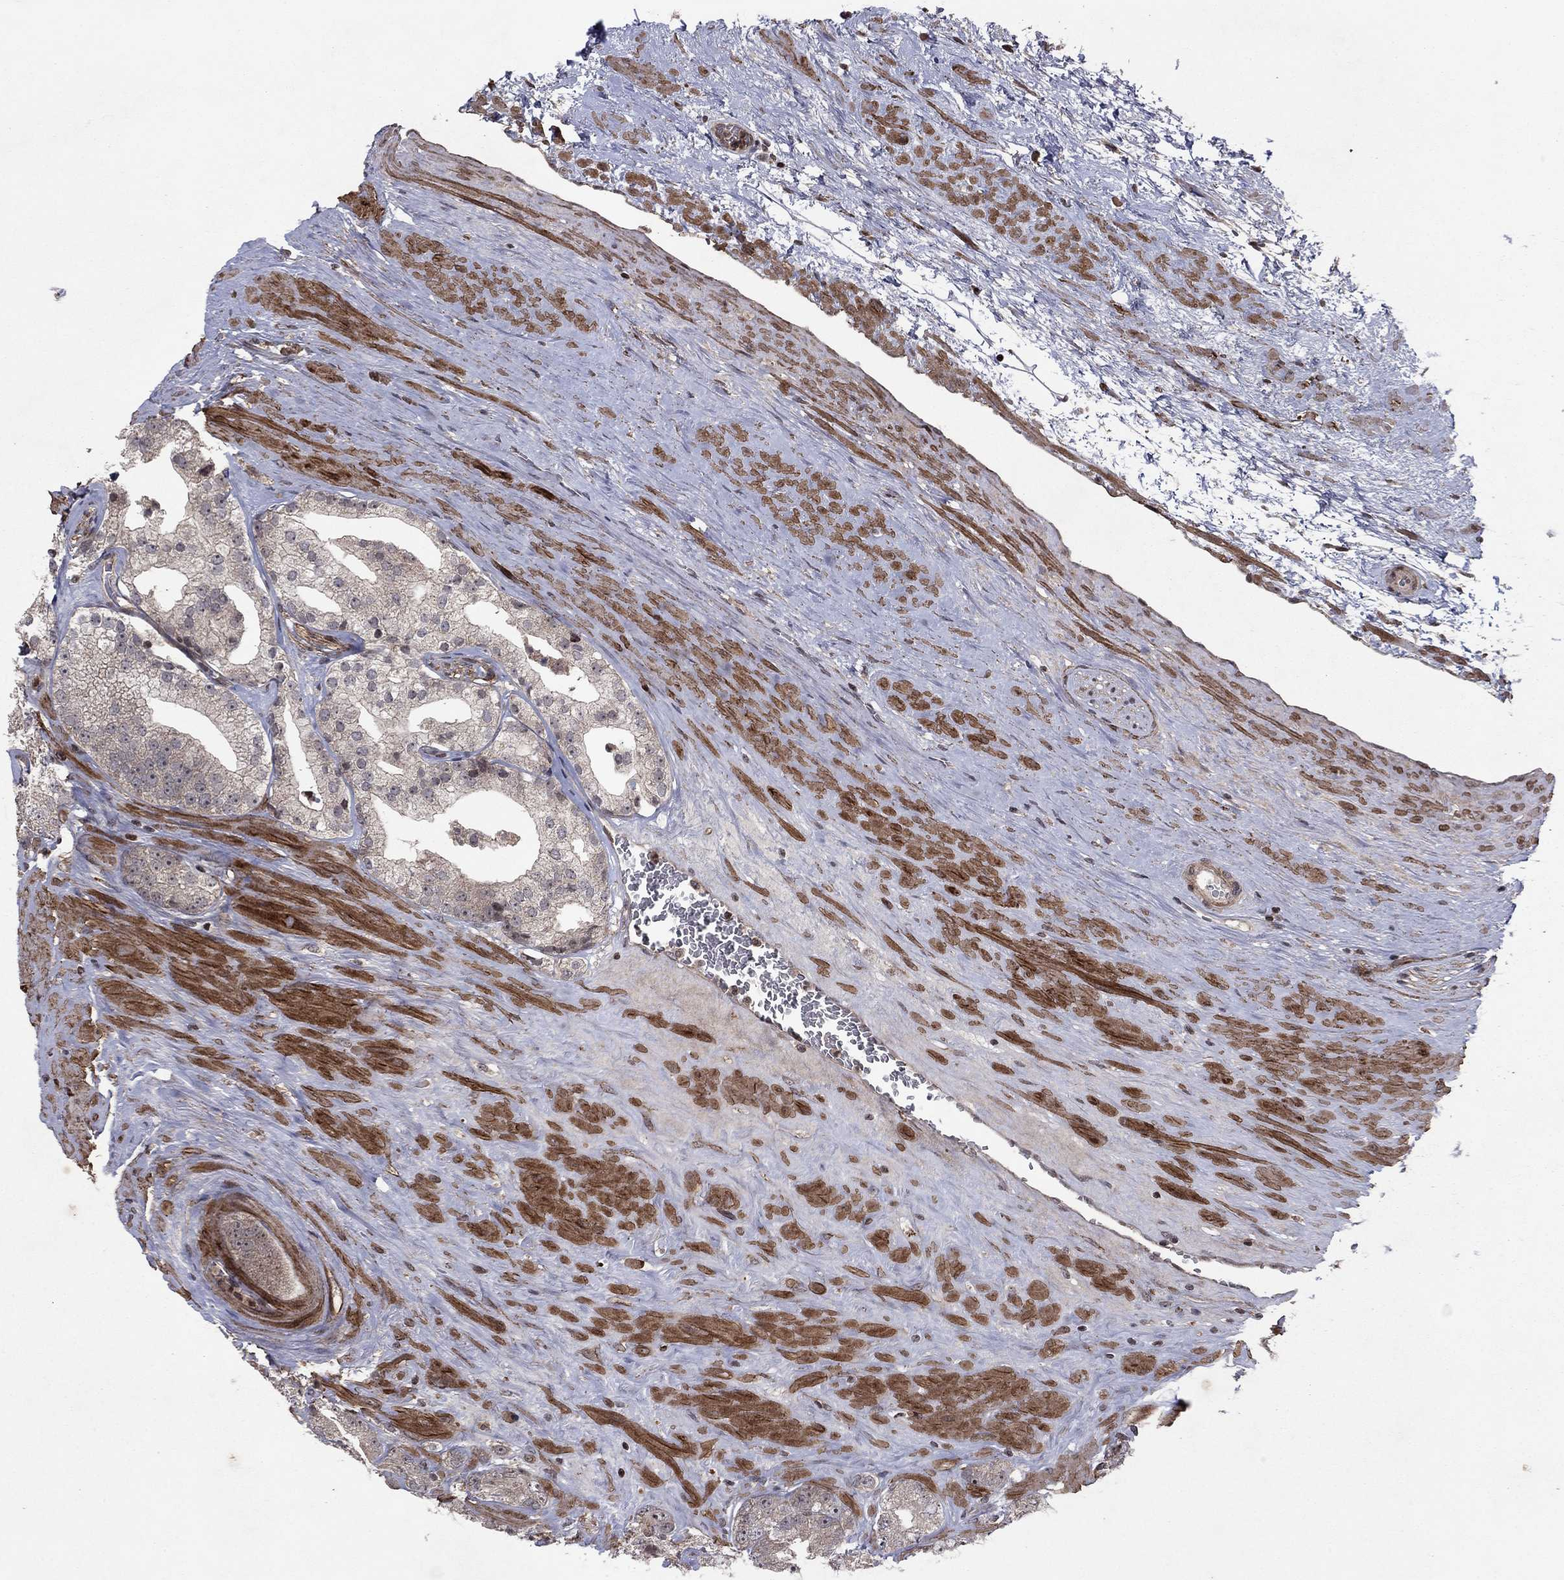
{"staining": {"intensity": "negative", "quantity": "none", "location": "none"}, "tissue": "prostate cancer", "cell_type": "Tumor cells", "image_type": "cancer", "snomed": [{"axis": "morphology", "description": "Adenocarcinoma, NOS"}, {"axis": "topography", "description": "Prostate and seminal vesicle, NOS"}], "caption": "Immunohistochemistry of human prostate adenocarcinoma shows no staining in tumor cells. Brightfield microscopy of immunohistochemistry stained with DAB (3,3'-diaminobenzidine) (brown) and hematoxylin (blue), captured at high magnification.", "gene": "SORBS1", "patient": {"sex": "male", "age": 62}}